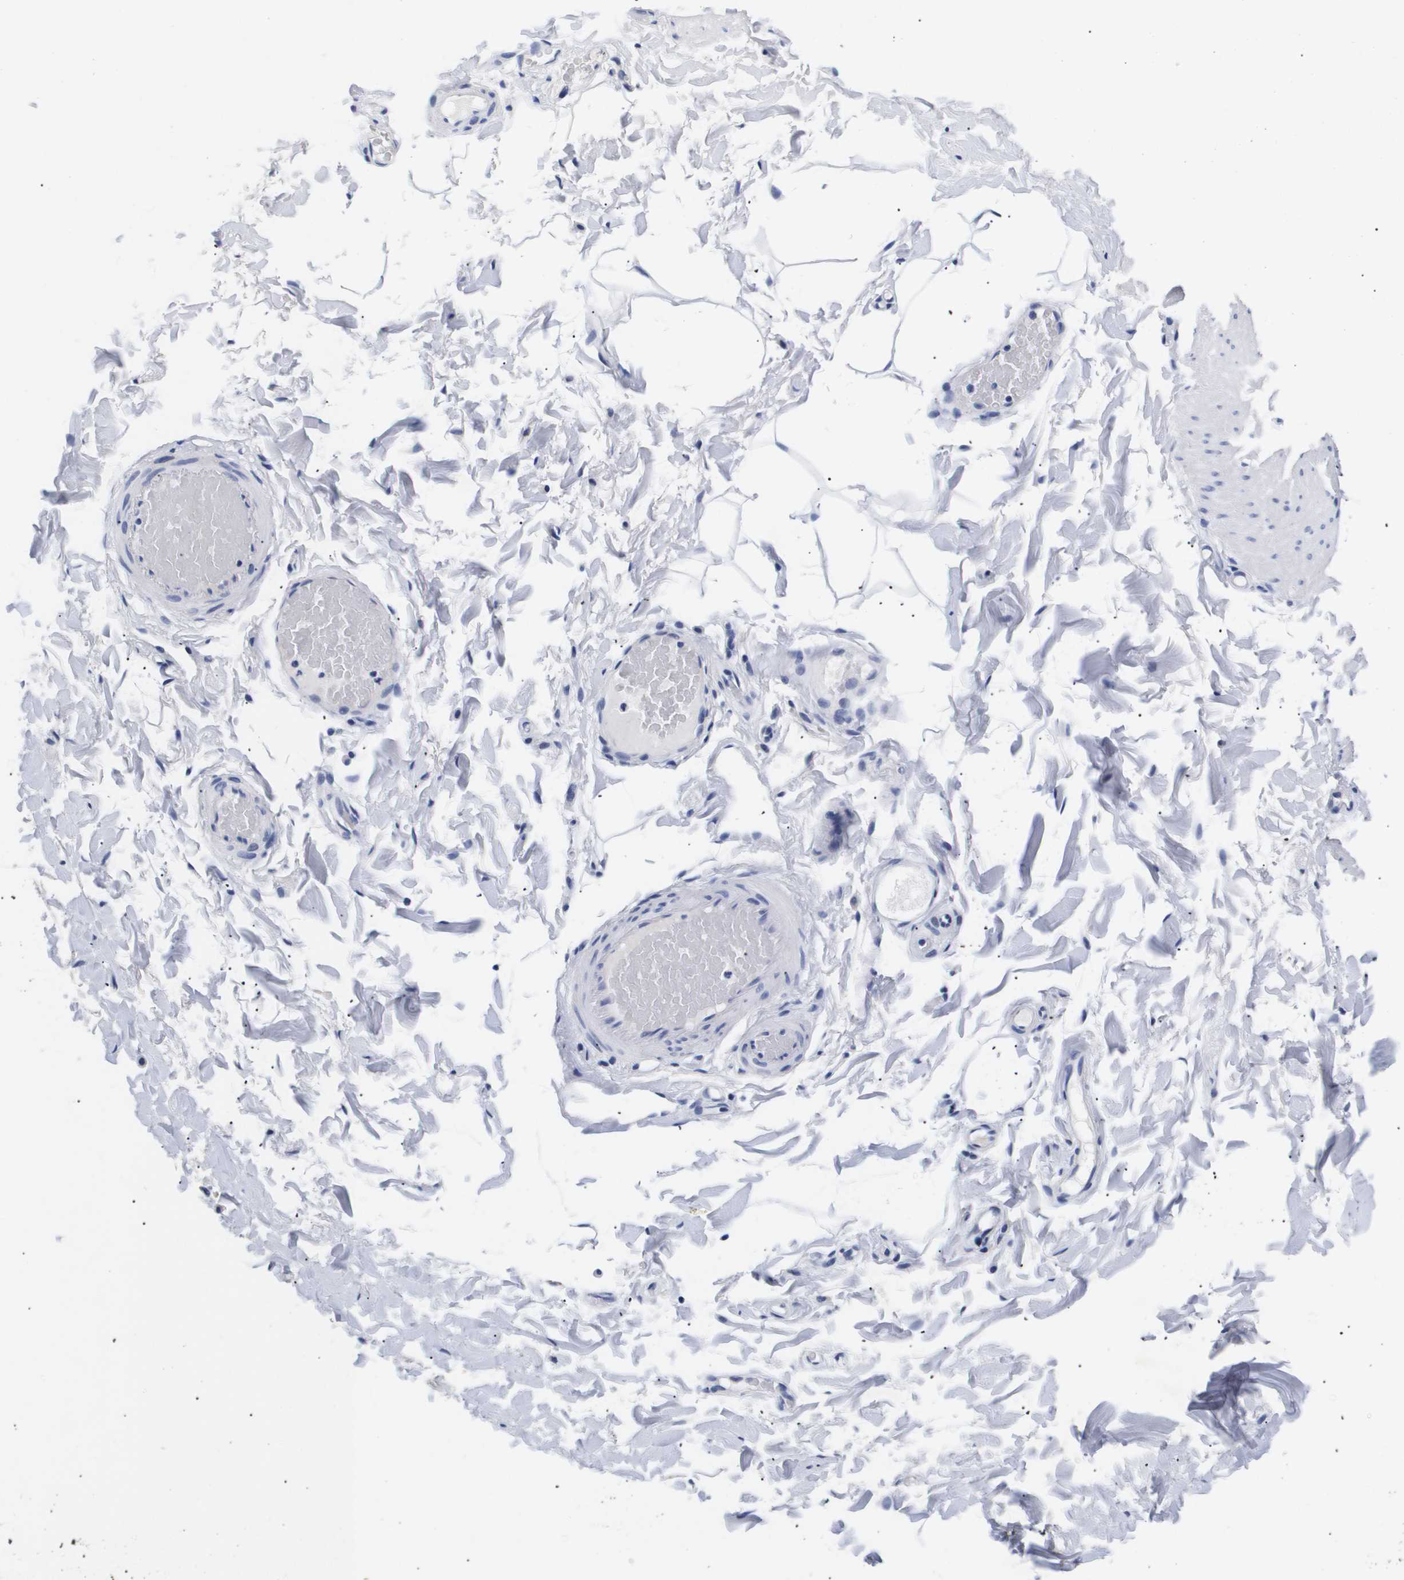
{"staining": {"intensity": "negative", "quantity": "none", "location": "none"}, "tissue": "smooth muscle", "cell_type": "Smooth muscle cells", "image_type": "normal", "snomed": [{"axis": "morphology", "description": "Normal tissue, NOS"}, {"axis": "topography", "description": "Smooth muscle"}, {"axis": "topography", "description": "Colon"}], "caption": "The histopathology image exhibits no significant positivity in smooth muscle cells of smooth muscle.", "gene": "ATP6V0A4", "patient": {"sex": "male", "age": 67}}